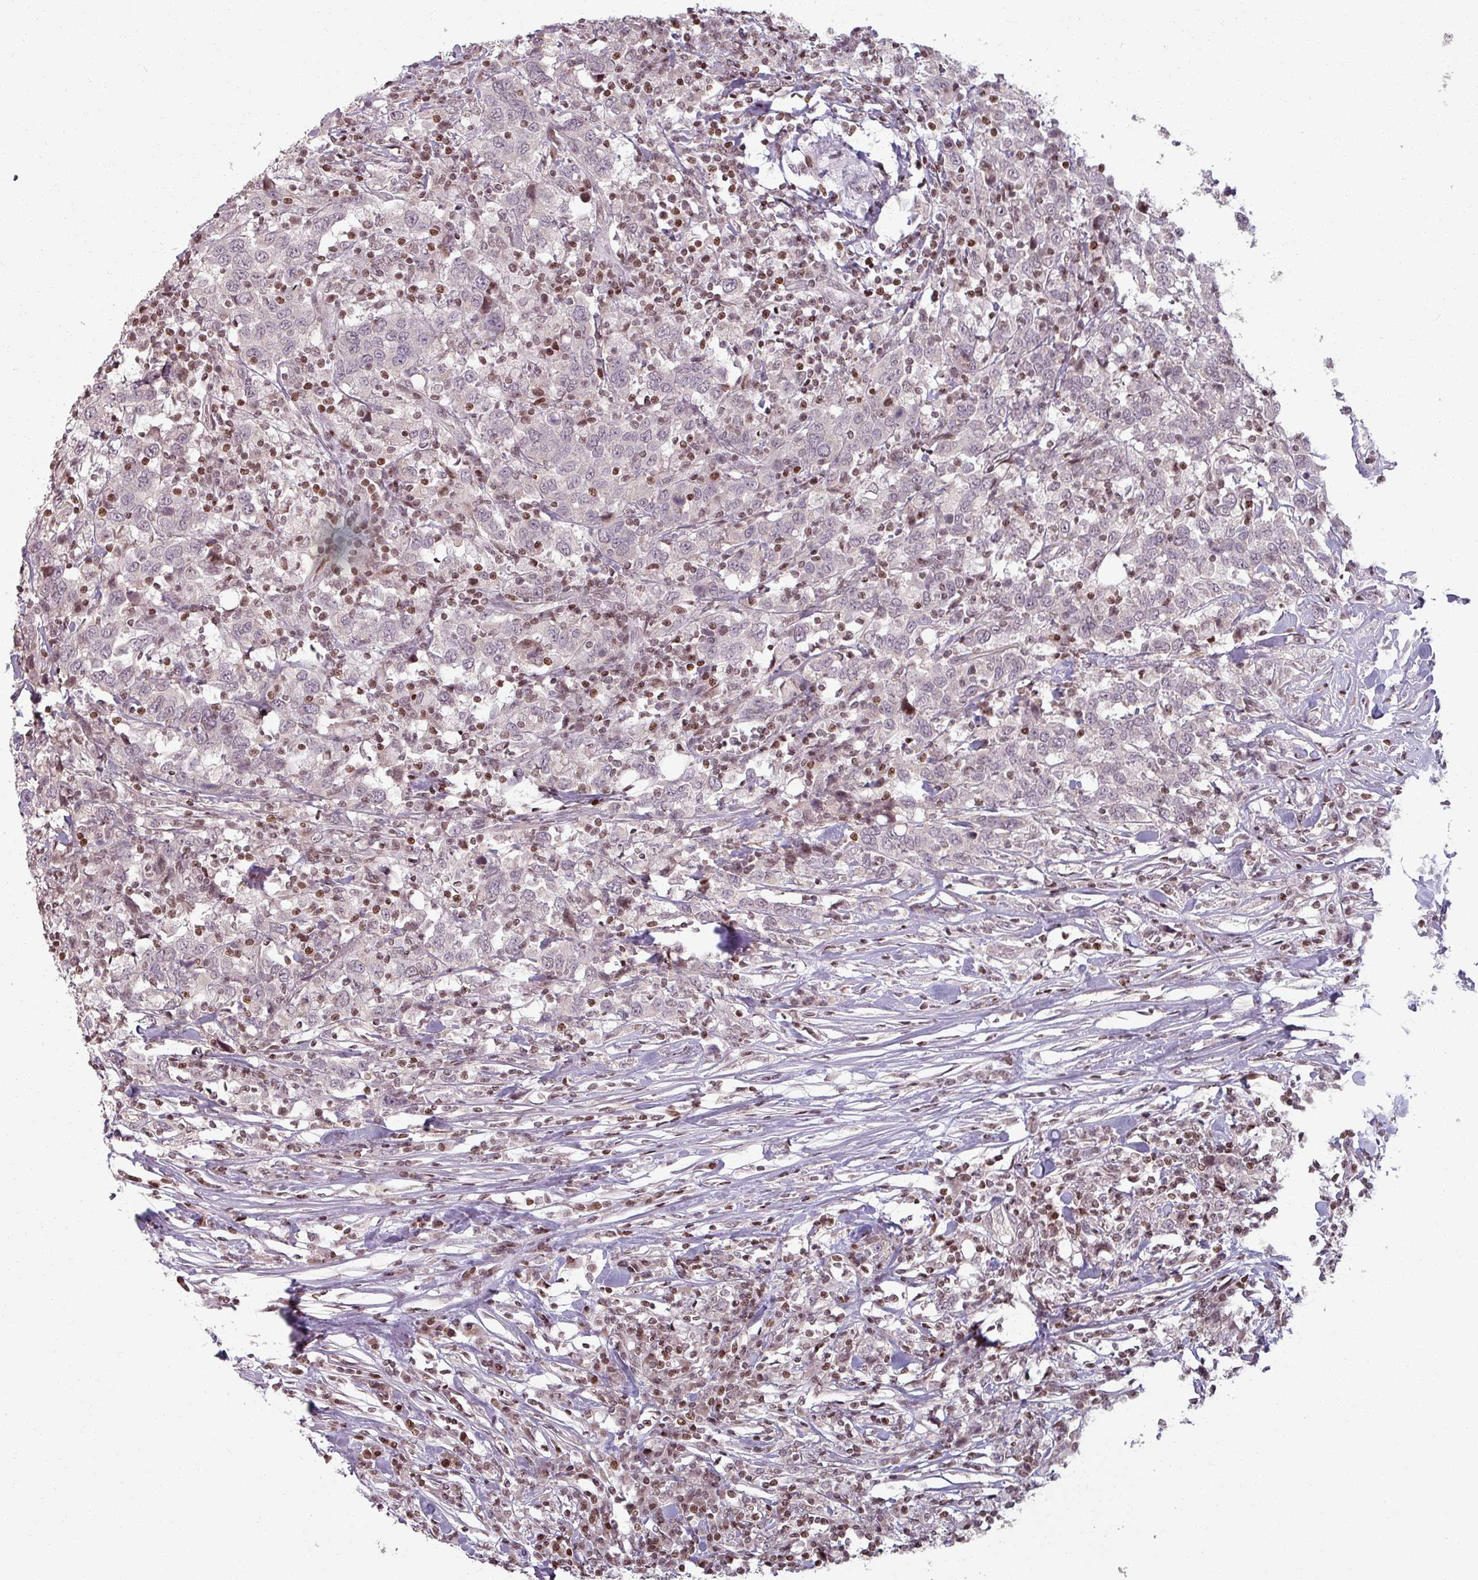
{"staining": {"intensity": "negative", "quantity": "none", "location": "none"}, "tissue": "urothelial cancer", "cell_type": "Tumor cells", "image_type": "cancer", "snomed": [{"axis": "morphology", "description": "Urothelial carcinoma, High grade"}, {"axis": "topography", "description": "Urinary bladder"}], "caption": "IHC micrograph of neoplastic tissue: human urothelial cancer stained with DAB displays no significant protein positivity in tumor cells. (DAB (3,3'-diaminobenzidine) immunohistochemistry (IHC), high magnification).", "gene": "NCOR1", "patient": {"sex": "male", "age": 61}}